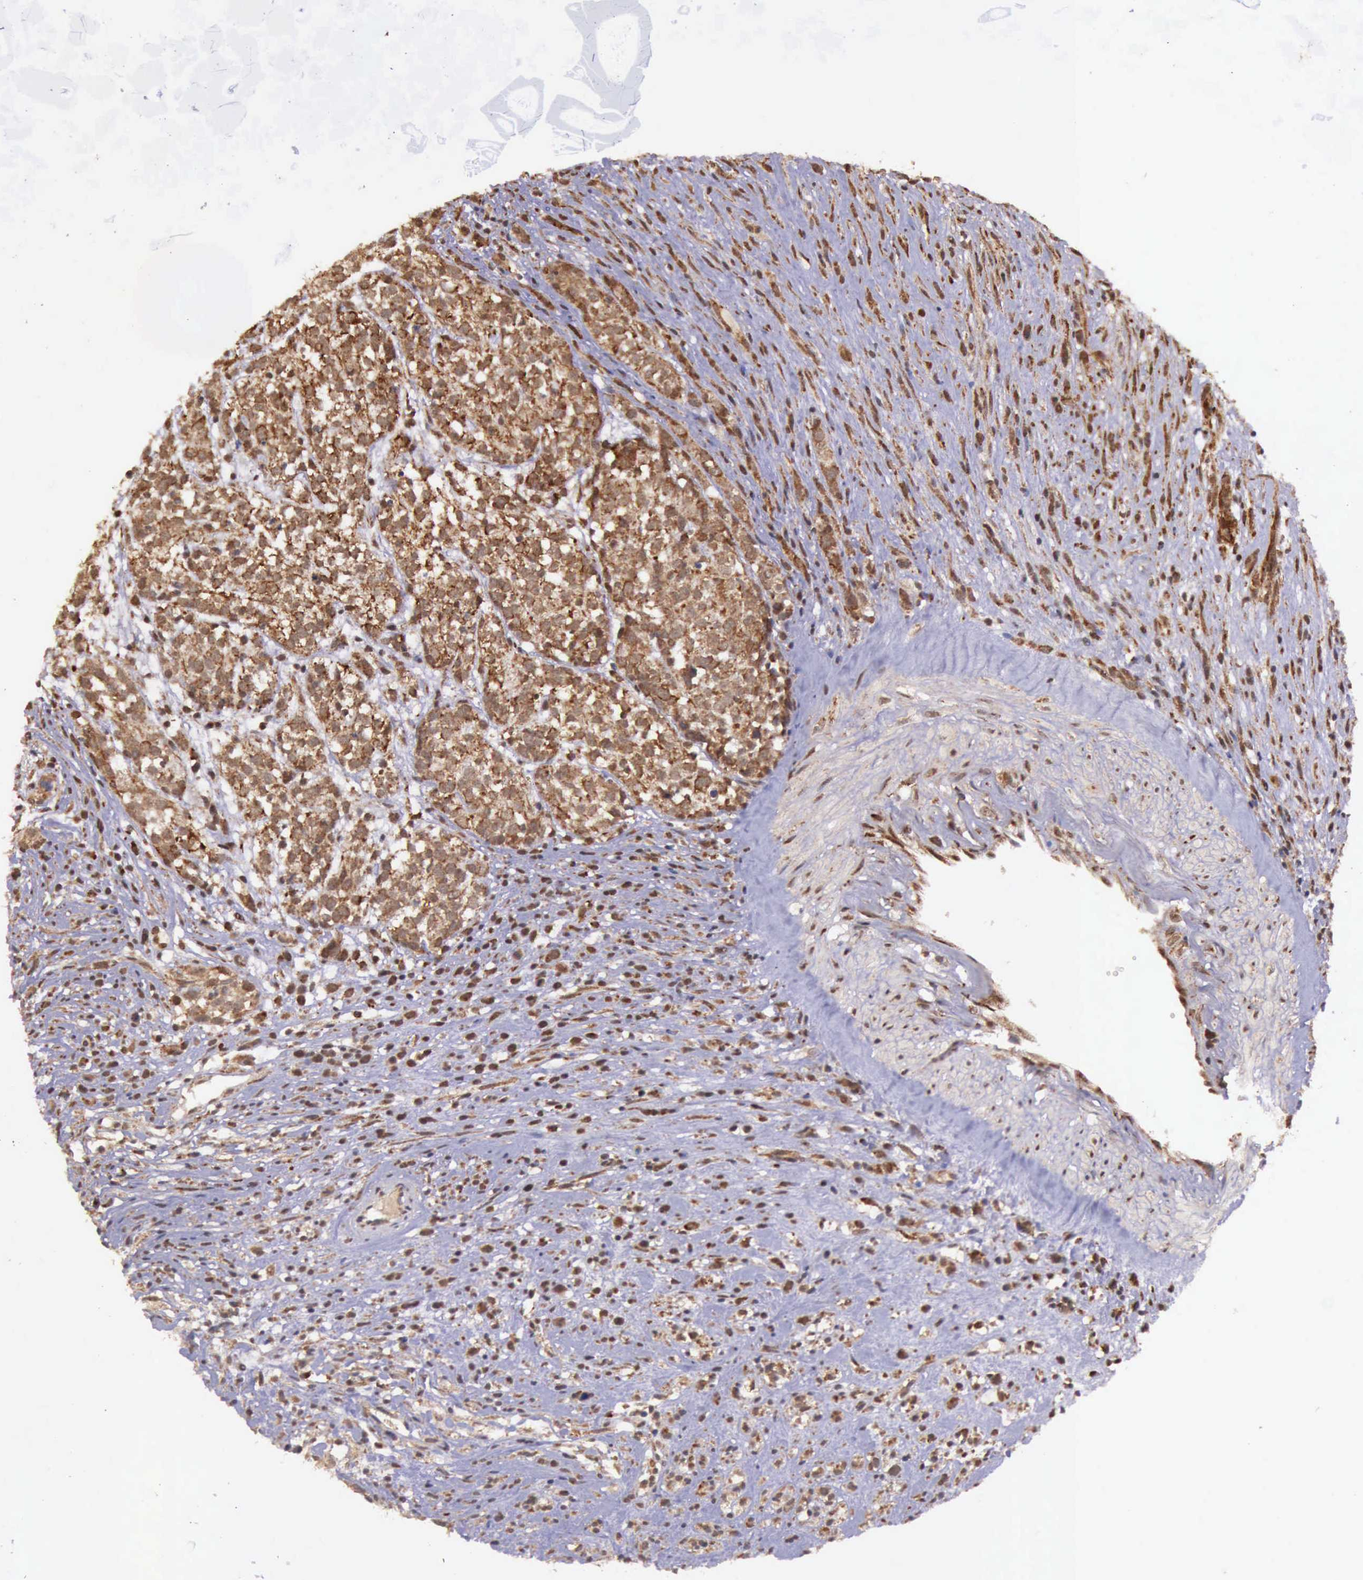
{"staining": {"intensity": "strong", "quantity": ">75%", "location": "cytoplasmic/membranous"}, "tissue": "glioma", "cell_type": "Tumor cells", "image_type": "cancer", "snomed": [{"axis": "morphology", "description": "Glioma, malignant, High grade"}, {"axis": "topography", "description": "Brain"}], "caption": "Protein expression analysis of glioma exhibits strong cytoplasmic/membranous positivity in approximately >75% of tumor cells.", "gene": "ARMCX3", "patient": {"sex": "male", "age": 66}}